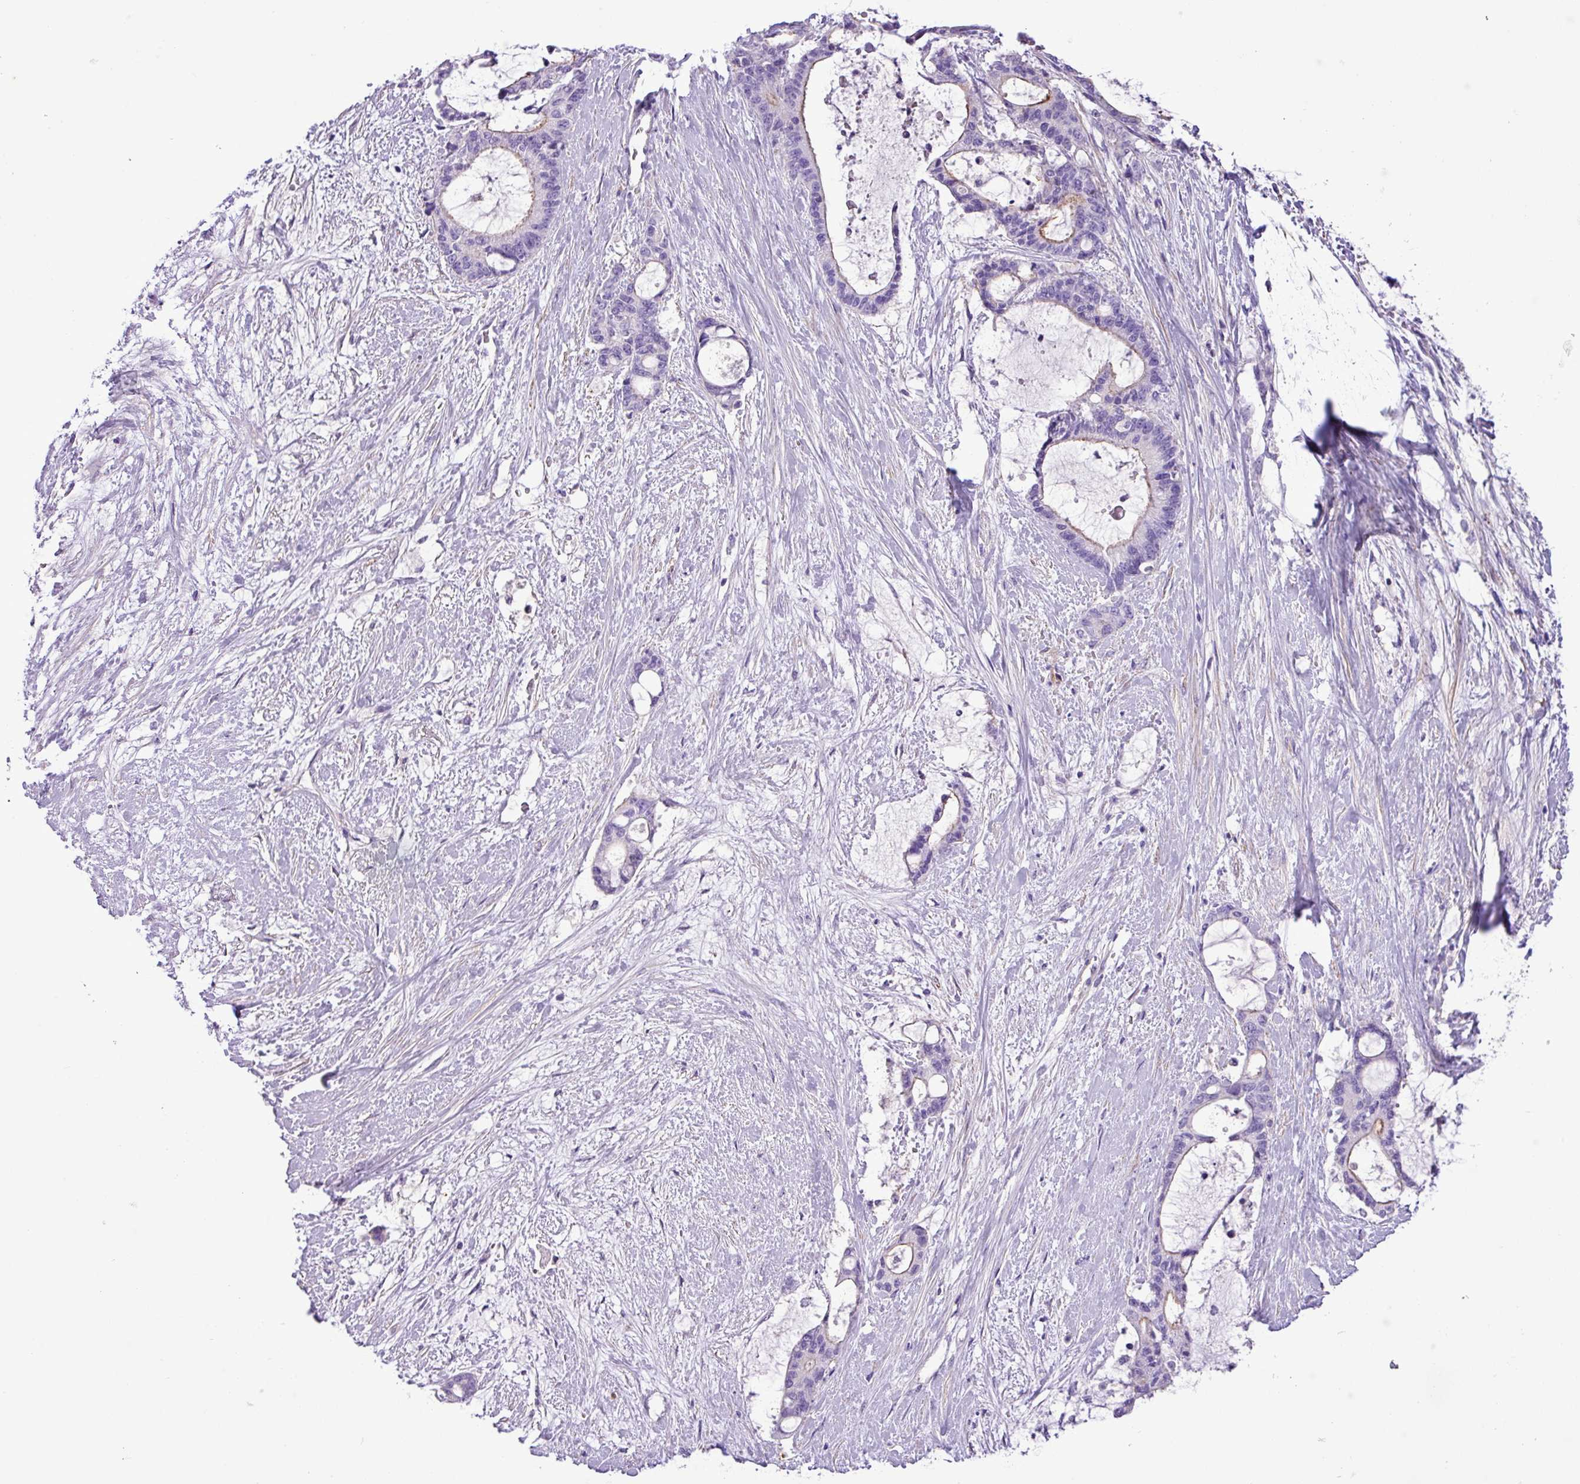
{"staining": {"intensity": "moderate", "quantity": "<25%", "location": "cytoplasmic/membranous"}, "tissue": "liver cancer", "cell_type": "Tumor cells", "image_type": "cancer", "snomed": [{"axis": "morphology", "description": "Normal tissue, NOS"}, {"axis": "morphology", "description": "Cholangiocarcinoma"}, {"axis": "topography", "description": "Liver"}, {"axis": "topography", "description": "Peripheral nerve tissue"}], "caption": "Protein expression analysis of cholangiocarcinoma (liver) displays moderate cytoplasmic/membranous expression in approximately <25% of tumor cells.", "gene": "ZNF334", "patient": {"sex": "female", "age": 73}}